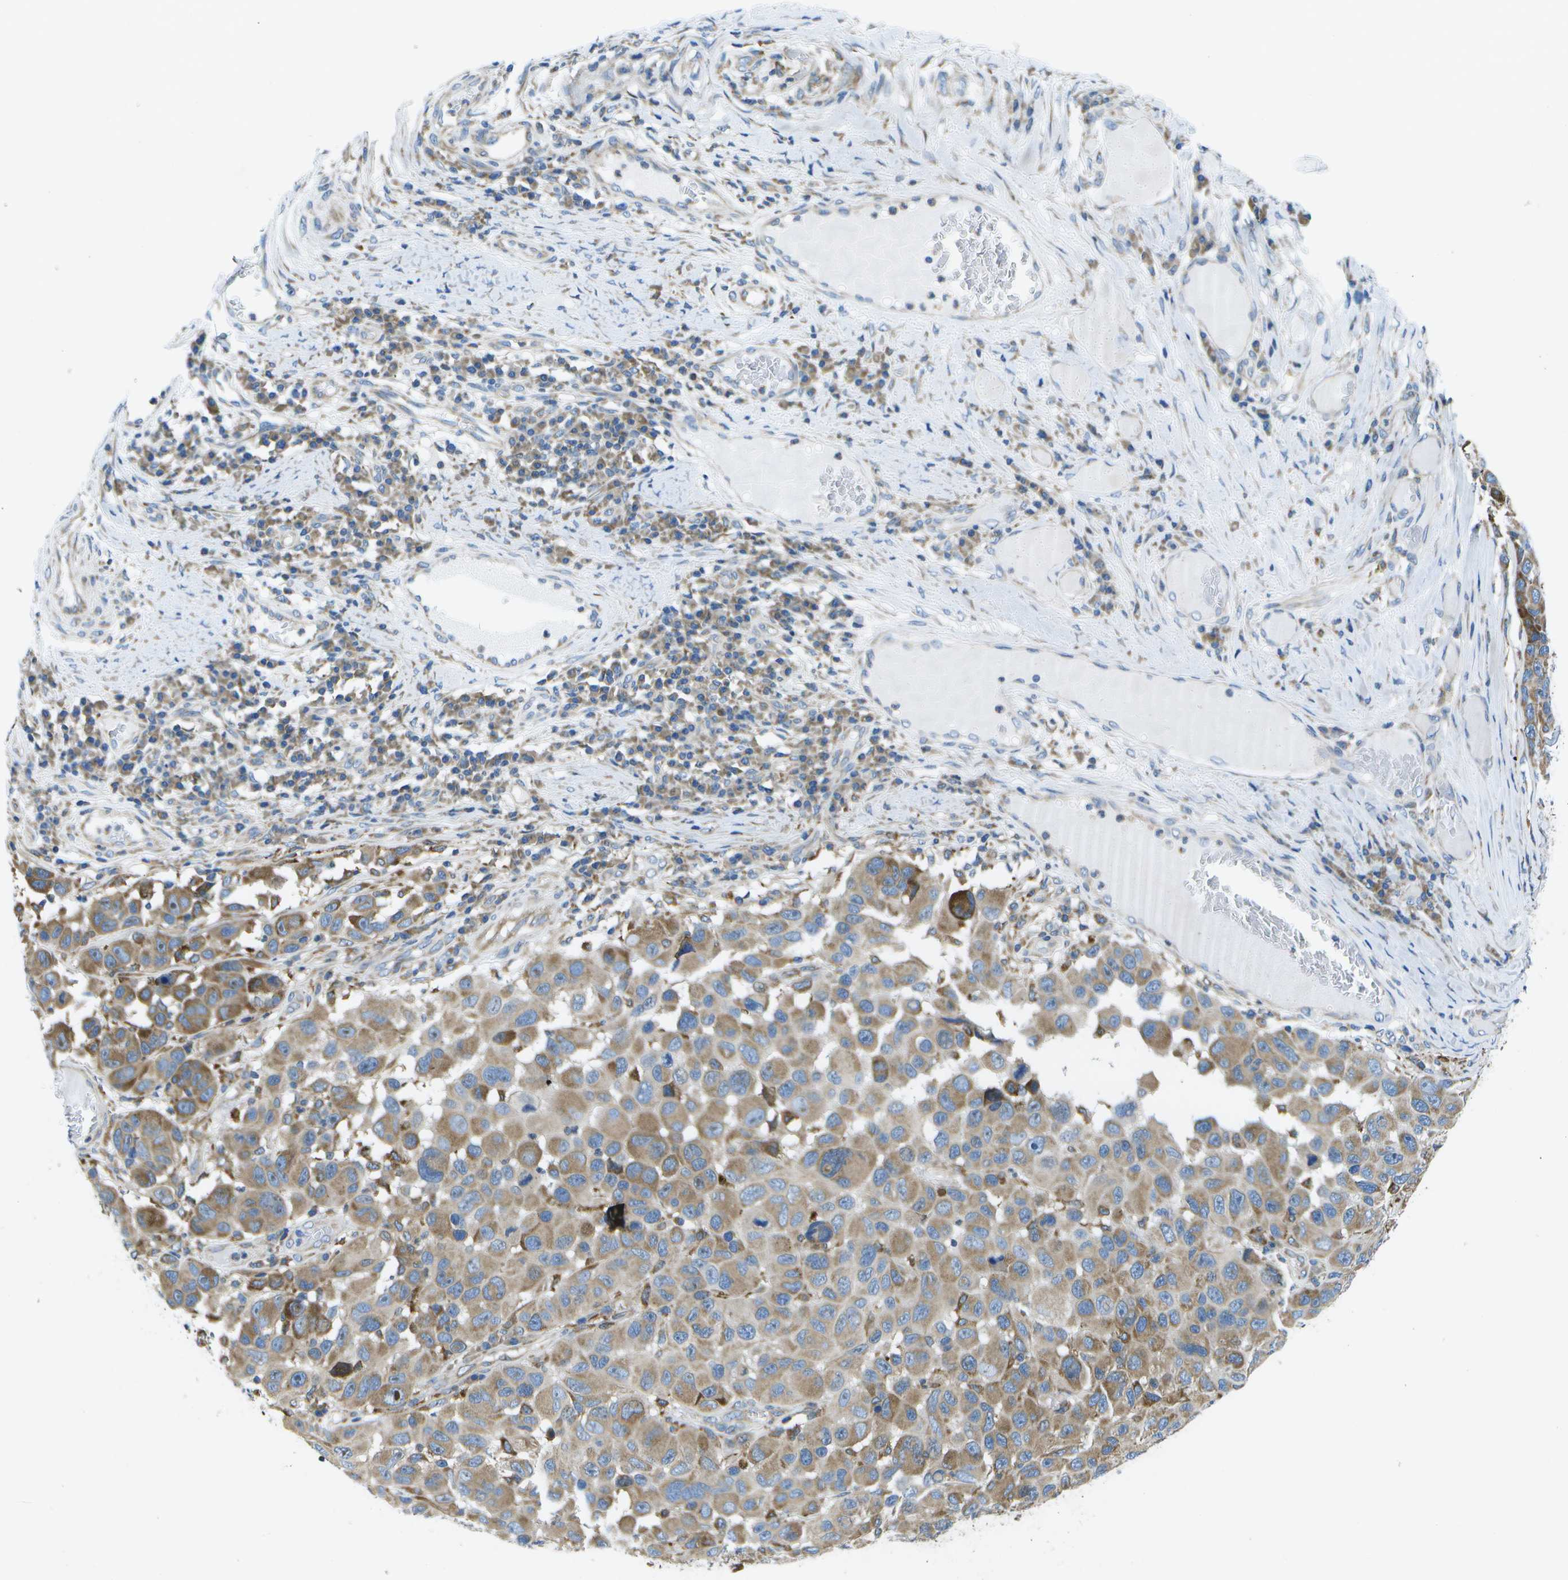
{"staining": {"intensity": "moderate", "quantity": ">75%", "location": "cytoplasmic/membranous"}, "tissue": "melanoma", "cell_type": "Tumor cells", "image_type": "cancer", "snomed": [{"axis": "morphology", "description": "Malignant melanoma, NOS"}, {"axis": "topography", "description": "Skin"}], "caption": "A high-resolution micrograph shows immunohistochemistry staining of malignant melanoma, which shows moderate cytoplasmic/membranous positivity in approximately >75% of tumor cells. The staining was performed using DAB, with brown indicating positive protein expression. Nuclei are stained blue with hematoxylin.", "gene": "GDF5", "patient": {"sex": "male", "age": 53}}